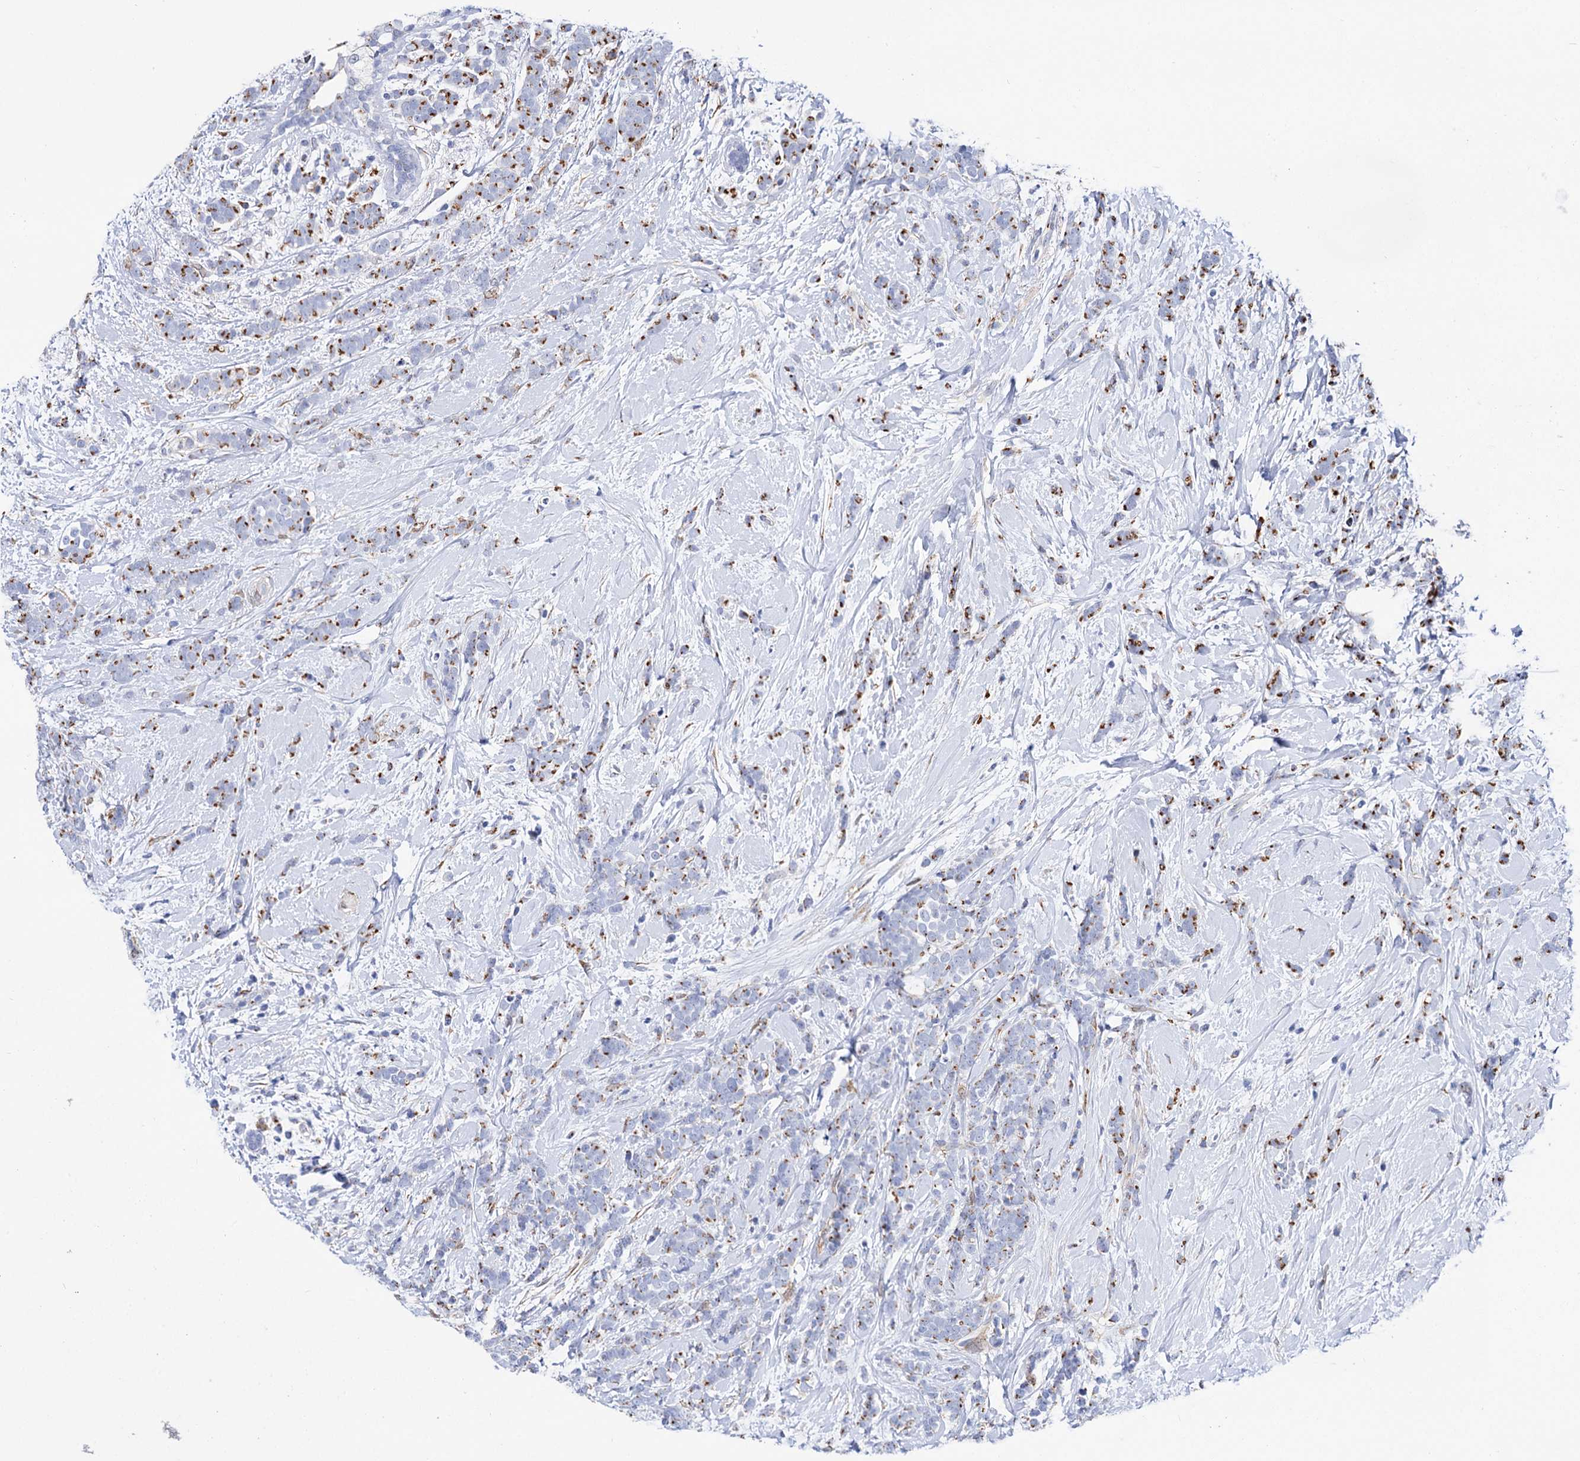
{"staining": {"intensity": "moderate", "quantity": "25%-75%", "location": "cytoplasmic/membranous"}, "tissue": "breast cancer", "cell_type": "Tumor cells", "image_type": "cancer", "snomed": [{"axis": "morphology", "description": "Lobular carcinoma"}, {"axis": "topography", "description": "Breast"}], "caption": "The micrograph exhibits staining of lobular carcinoma (breast), revealing moderate cytoplasmic/membranous protein staining (brown color) within tumor cells.", "gene": "C11orf96", "patient": {"sex": "female", "age": 58}}